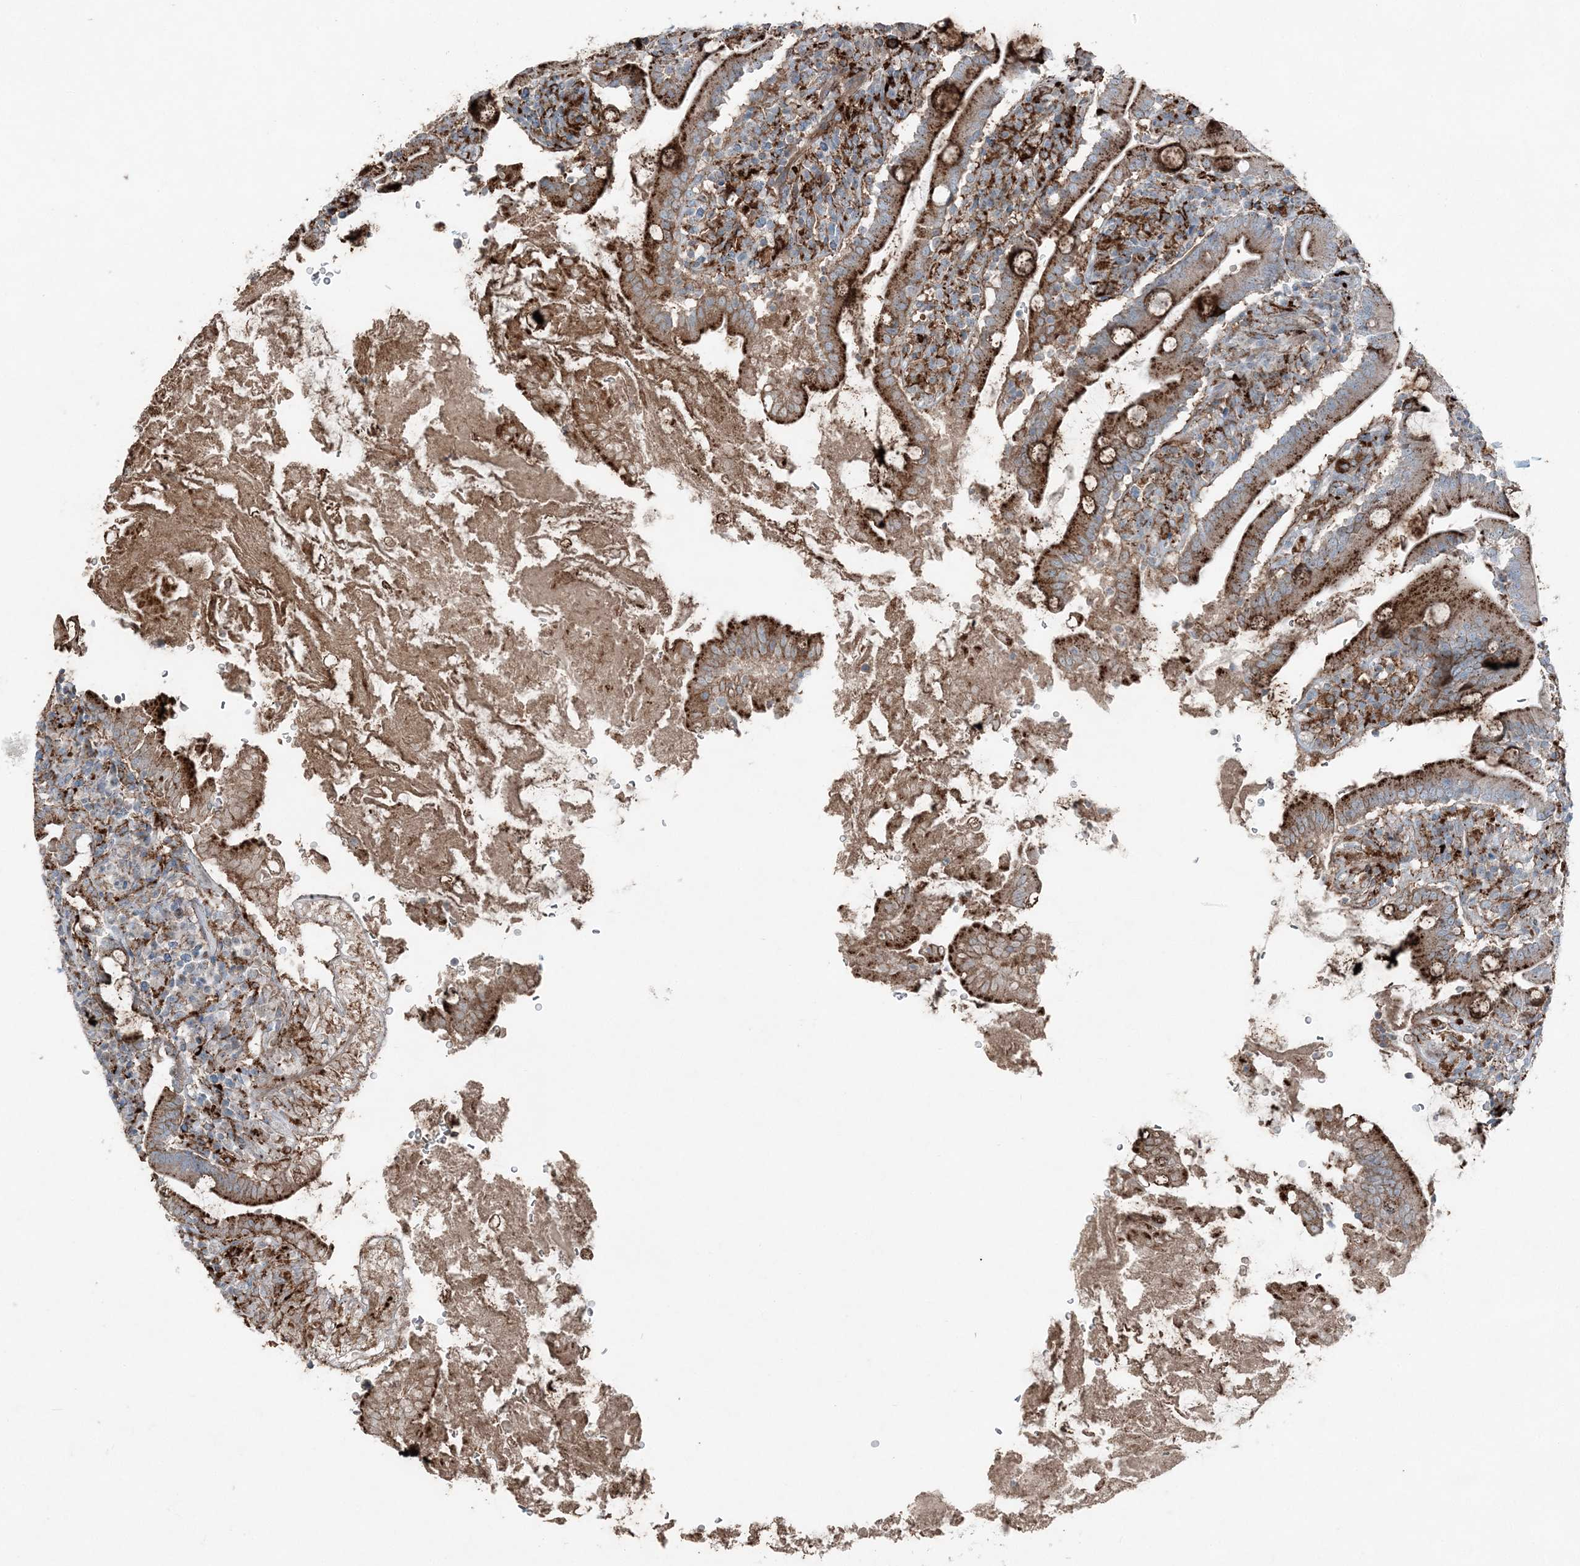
{"staining": {"intensity": "strong", "quantity": "25%-75%", "location": "cytoplasmic/membranous"}, "tissue": "duodenum", "cell_type": "Glandular cells", "image_type": "normal", "snomed": [{"axis": "morphology", "description": "Normal tissue, NOS"}, {"axis": "topography", "description": "Duodenum"}], "caption": "Immunohistochemical staining of benign human duodenum exhibits 25%-75% levels of strong cytoplasmic/membranous protein expression in approximately 25%-75% of glandular cells.", "gene": "KY", "patient": {"sex": "male", "age": 35}}